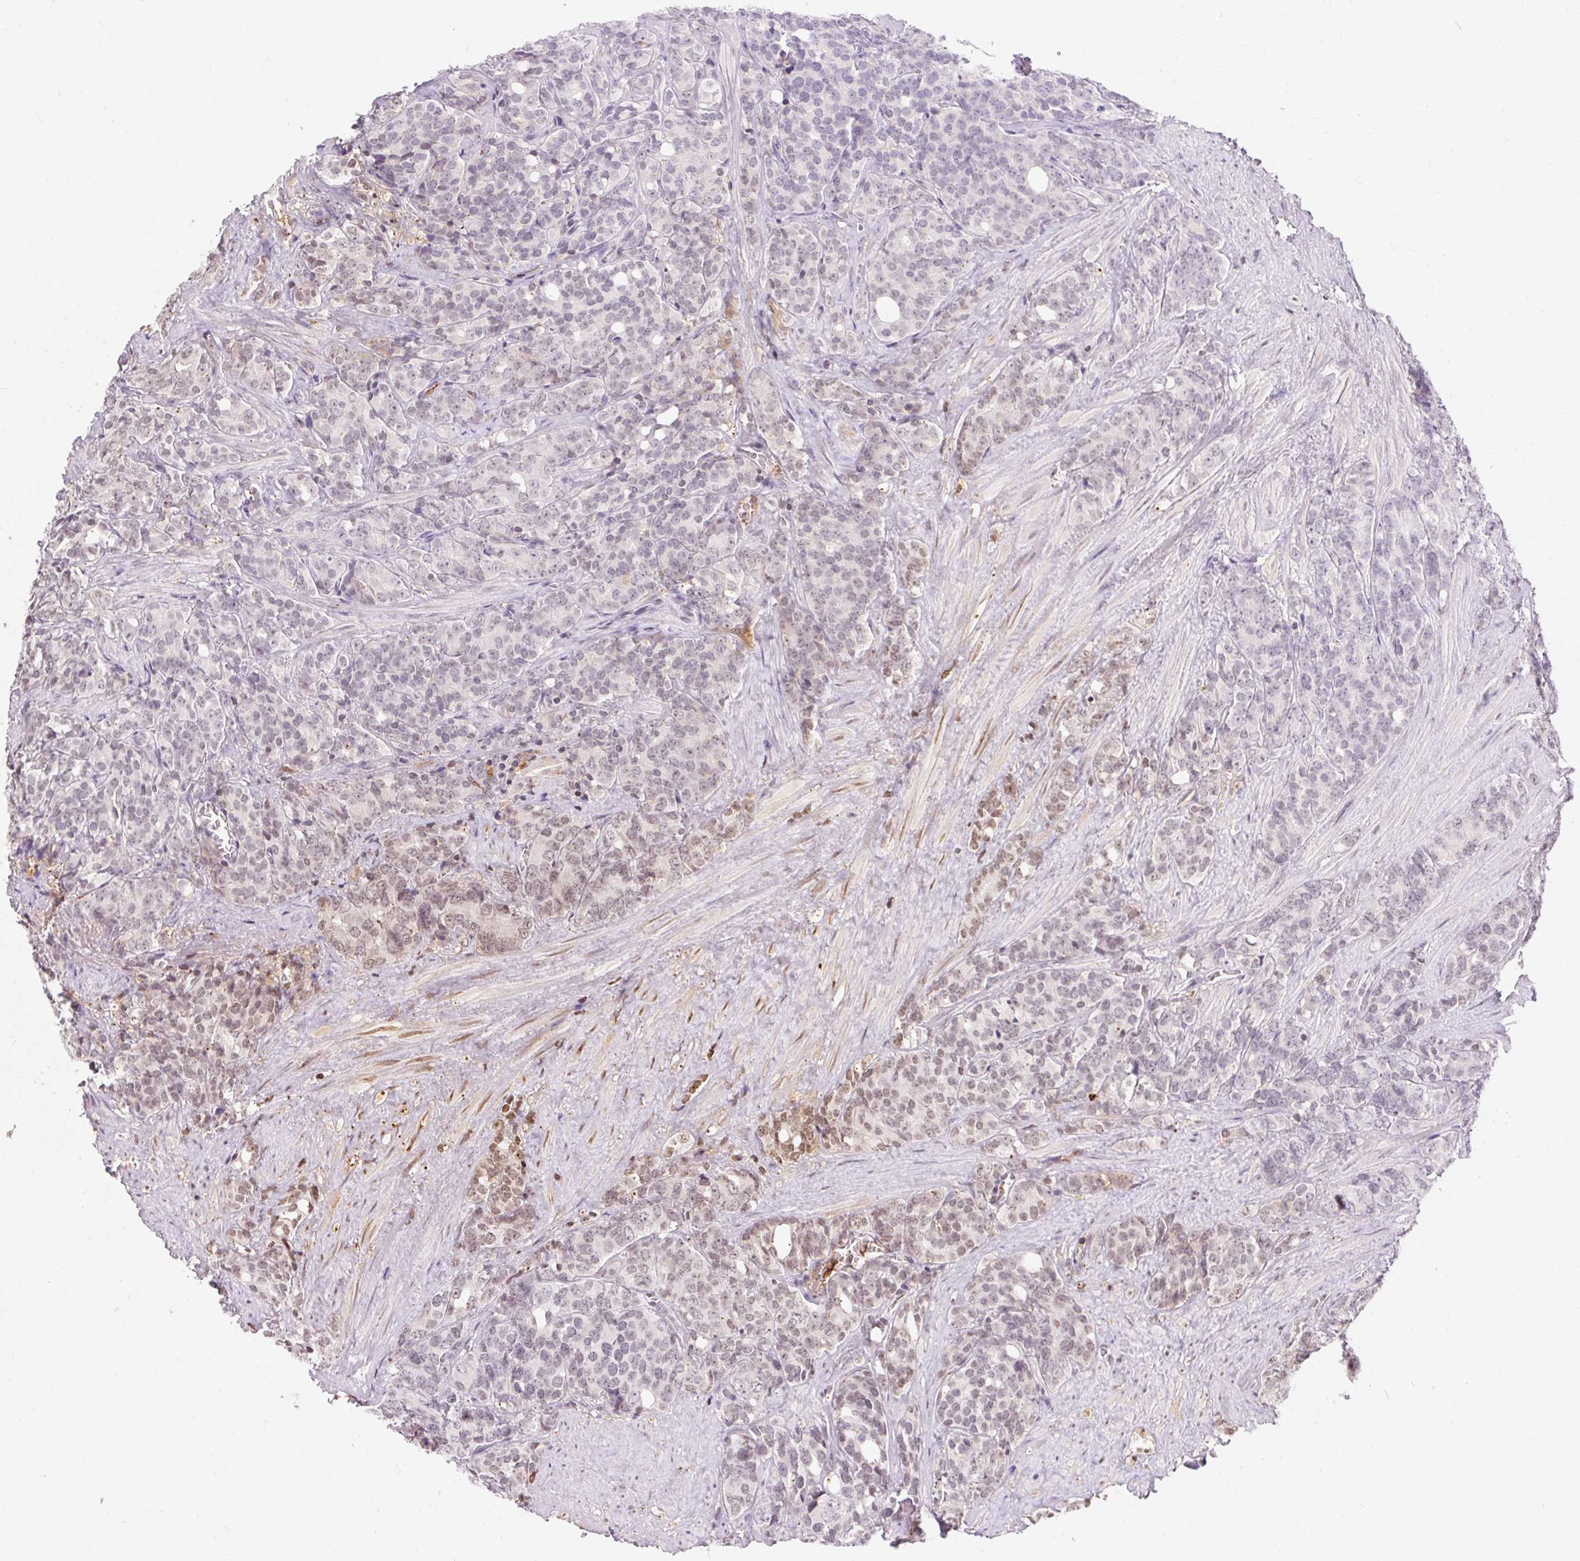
{"staining": {"intensity": "weak", "quantity": "<25%", "location": "nuclear"}, "tissue": "prostate cancer", "cell_type": "Tumor cells", "image_type": "cancer", "snomed": [{"axis": "morphology", "description": "Adenocarcinoma, High grade"}, {"axis": "topography", "description": "Prostate"}], "caption": "Immunohistochemistry micrograph of neoplastic tissue: high-grade adenocarcinoma (prostate) stained with DAB (3,3'-diaminobenzidine) shows no significant protein staining in tumor cells. The staining was performed using DAB to visualize the protein expression in brown, while the nuclei were stained in blue with hematoxylin (Magnification: 20x).", "gene": "ORM1", "patient": {"sex": "male", "age": 84}}